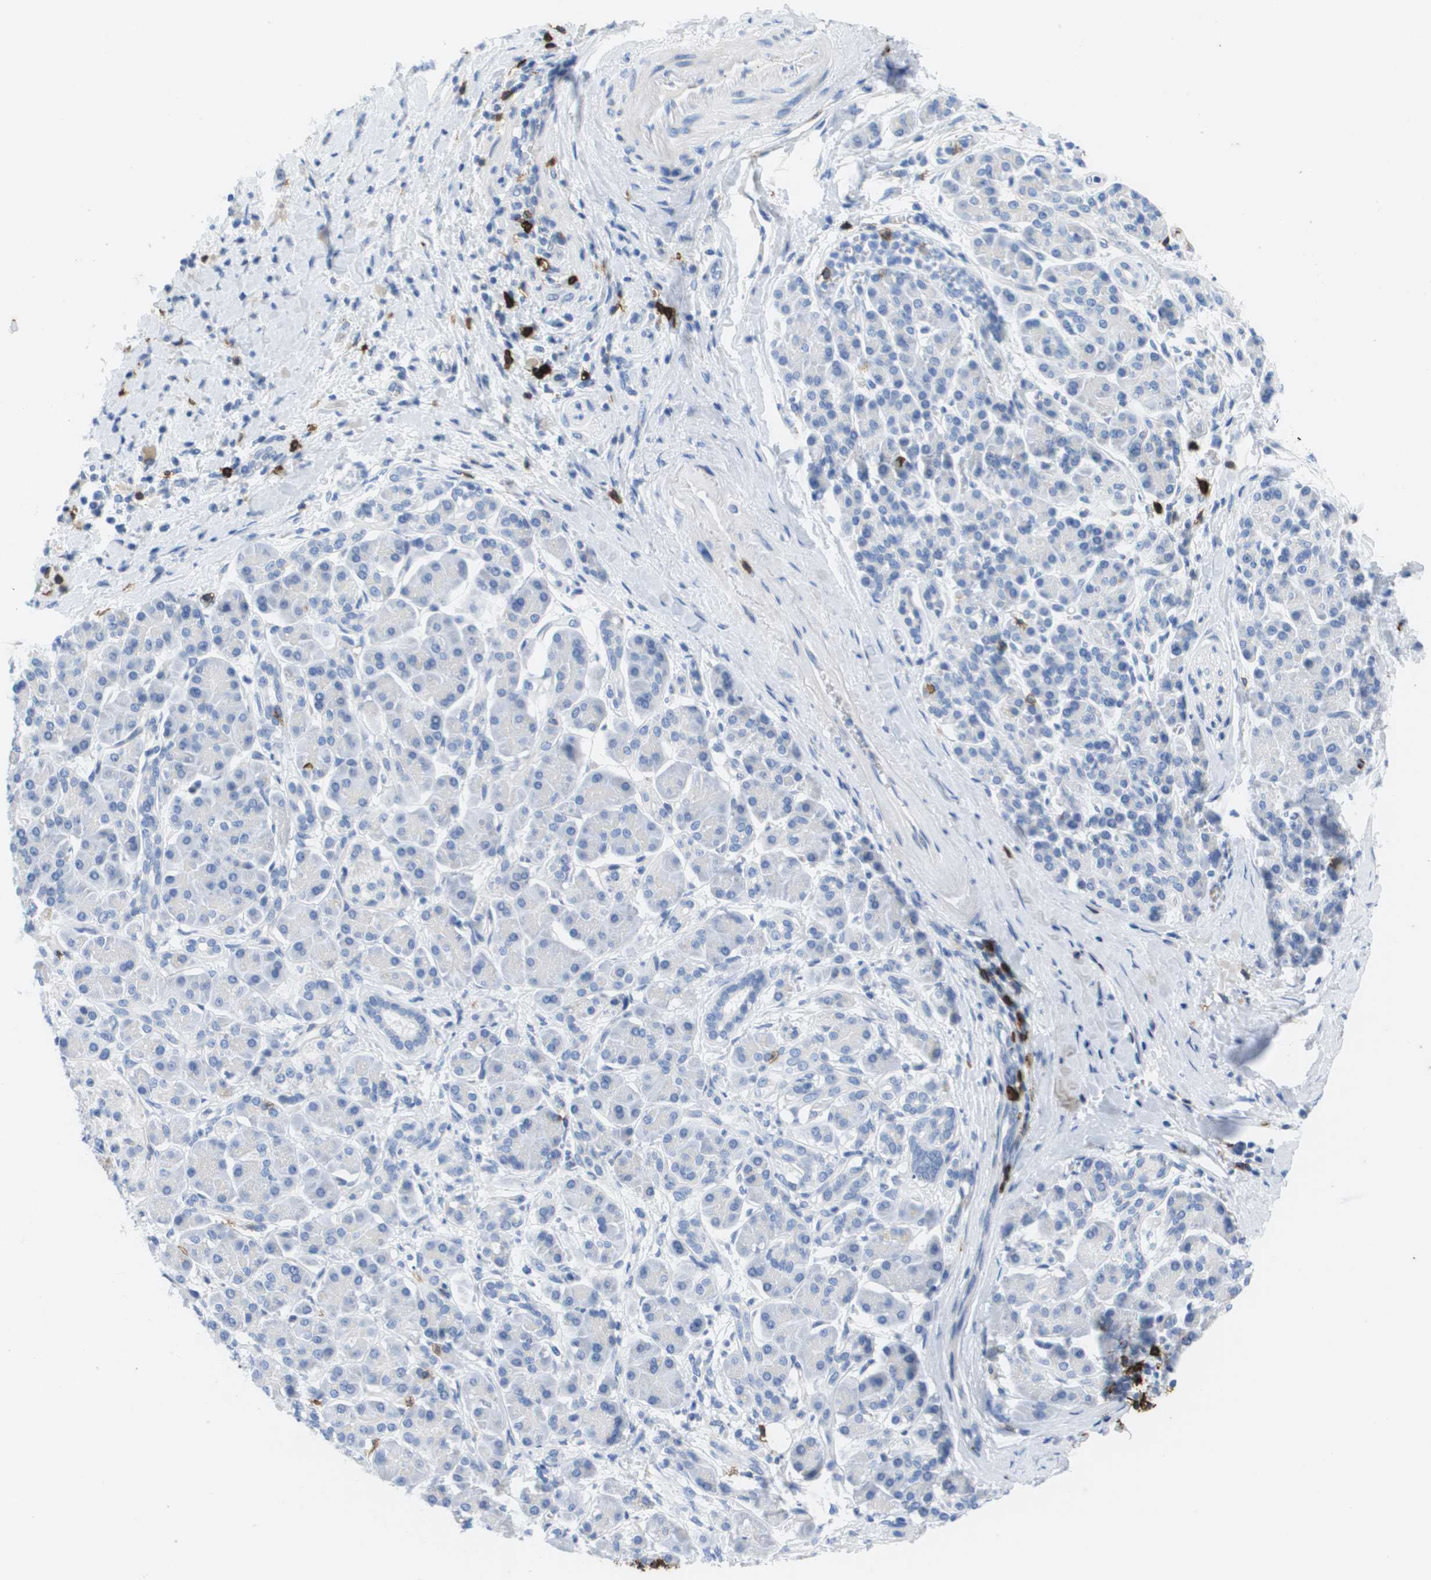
{"staining": {"intensity": "negative", "quantity": "none", "location": "none"}, "tissue": "pancreatic cancer", "cell_type": "Tumor cells", "image_type": "cancer", "snomed": [{"axis": "morphology", "description": "Adenocarcinoma, NOS"}, {"axis": "topography", "description": "Pancreas"}], "caption": "This photomicrograph is of pancreatic cancer (adenocarcinoma) stained with immunohistochemistry to label a protein in brown with the nuclei are counter-stained blue. There is no expression in tumor cells. (DAB (3,3'-diaminobenzidine) IHC, high magnification).", "gene": "MS4A1", "patient": {"sex": "male", "age": 55}}